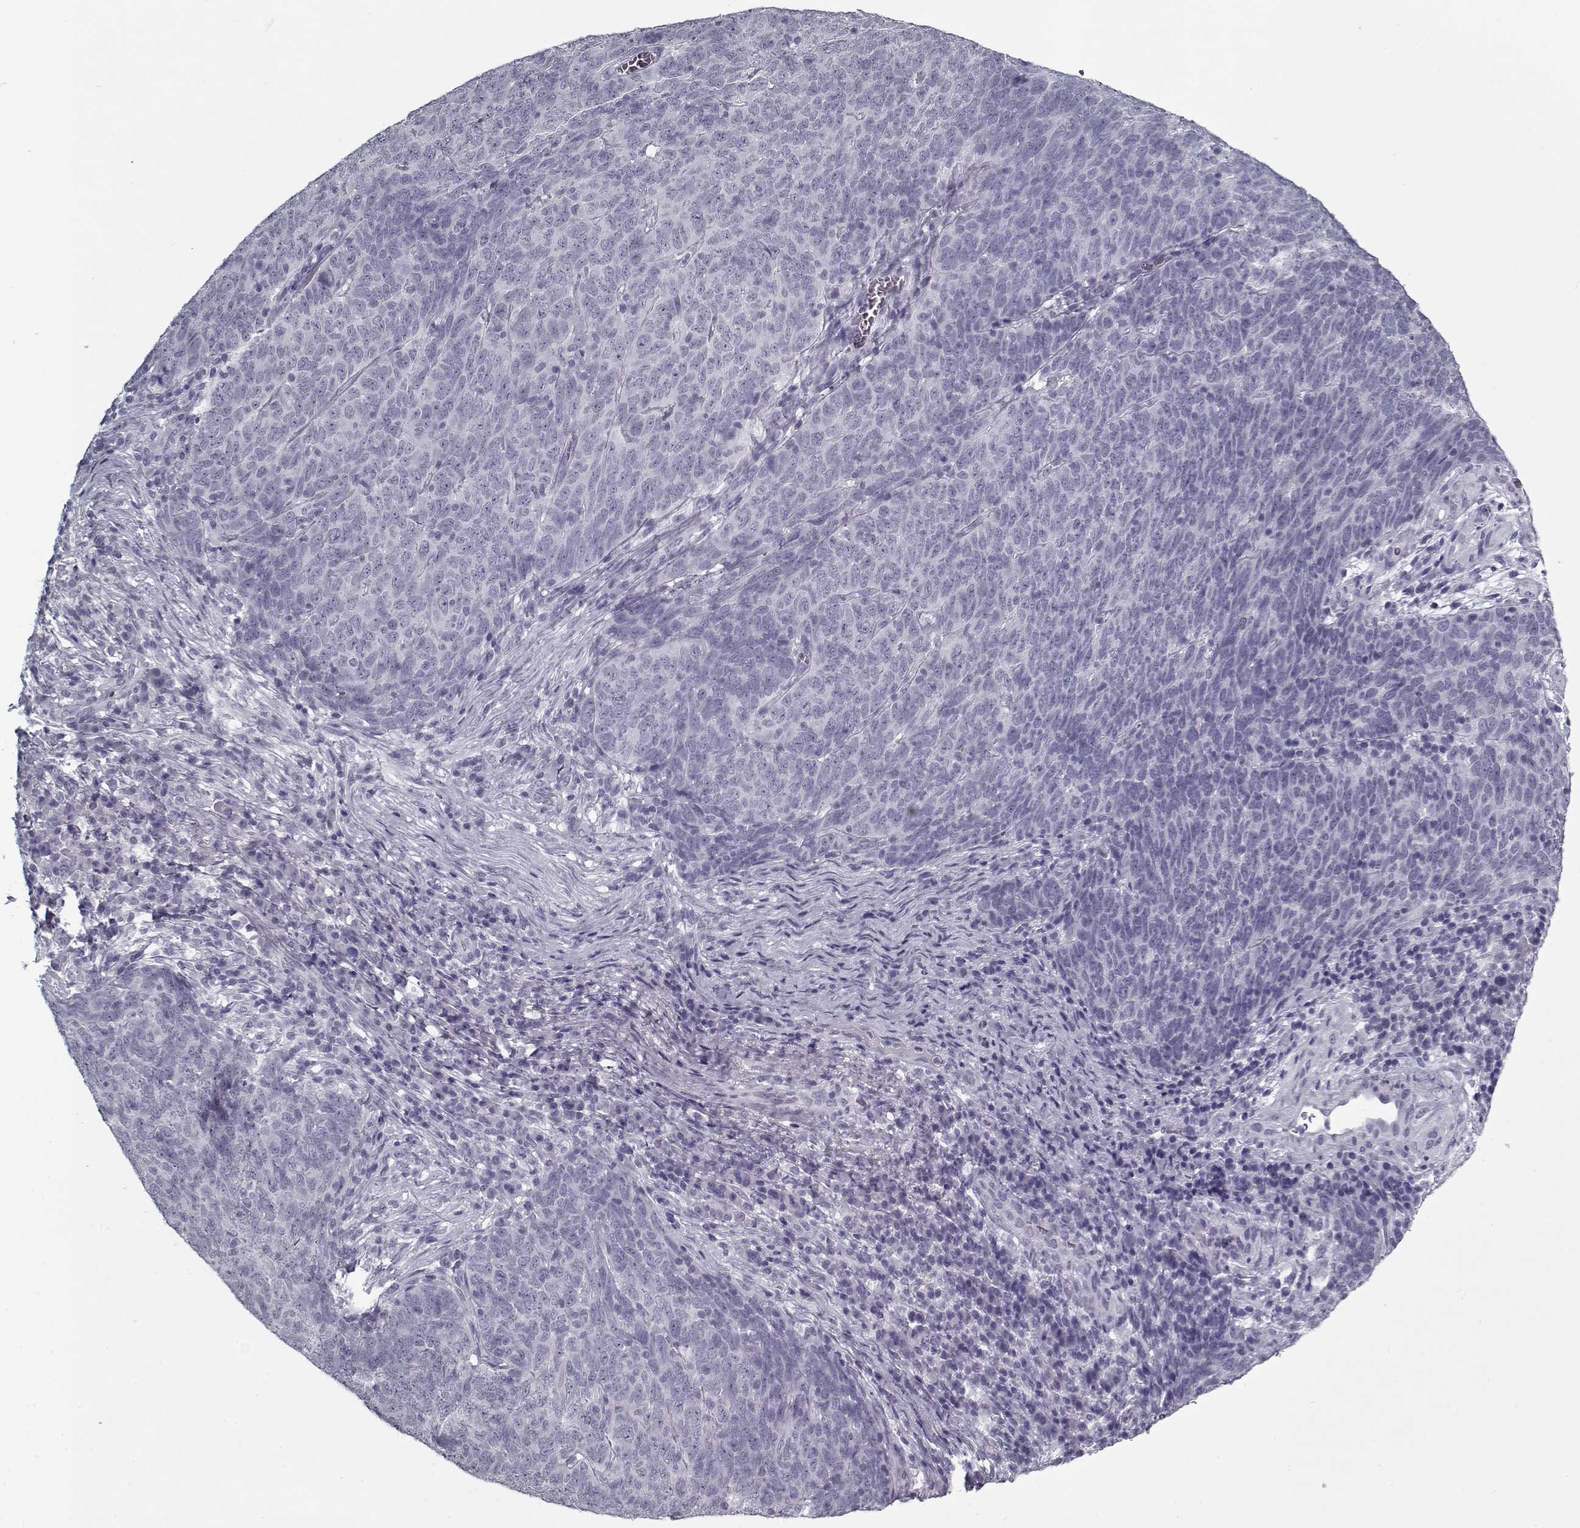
{"staining": {"intensity": "negative", "quantity": "none", "location": "none"}, "tissue": "skin cancer", "cell_type": "Tumor cells", "image_type": "cancer", "snomed": [{"axis": "morphology", "description": "Squamous cell carcinoma, NOS"}, {"axis": "topography", "description": "Skin"}, {"axis": "topography", "description": "Anal"}], "caption": "An IHC micrograph of skin squamous cell carcinoma is shown. There is no staining in tumor cells of skin squamous cell carcinoma. (DAB IHC visualized using brightfield microscopy, high magnification).", "gene": "RNF32", "patient": {"sex": "female", "age": 51}}